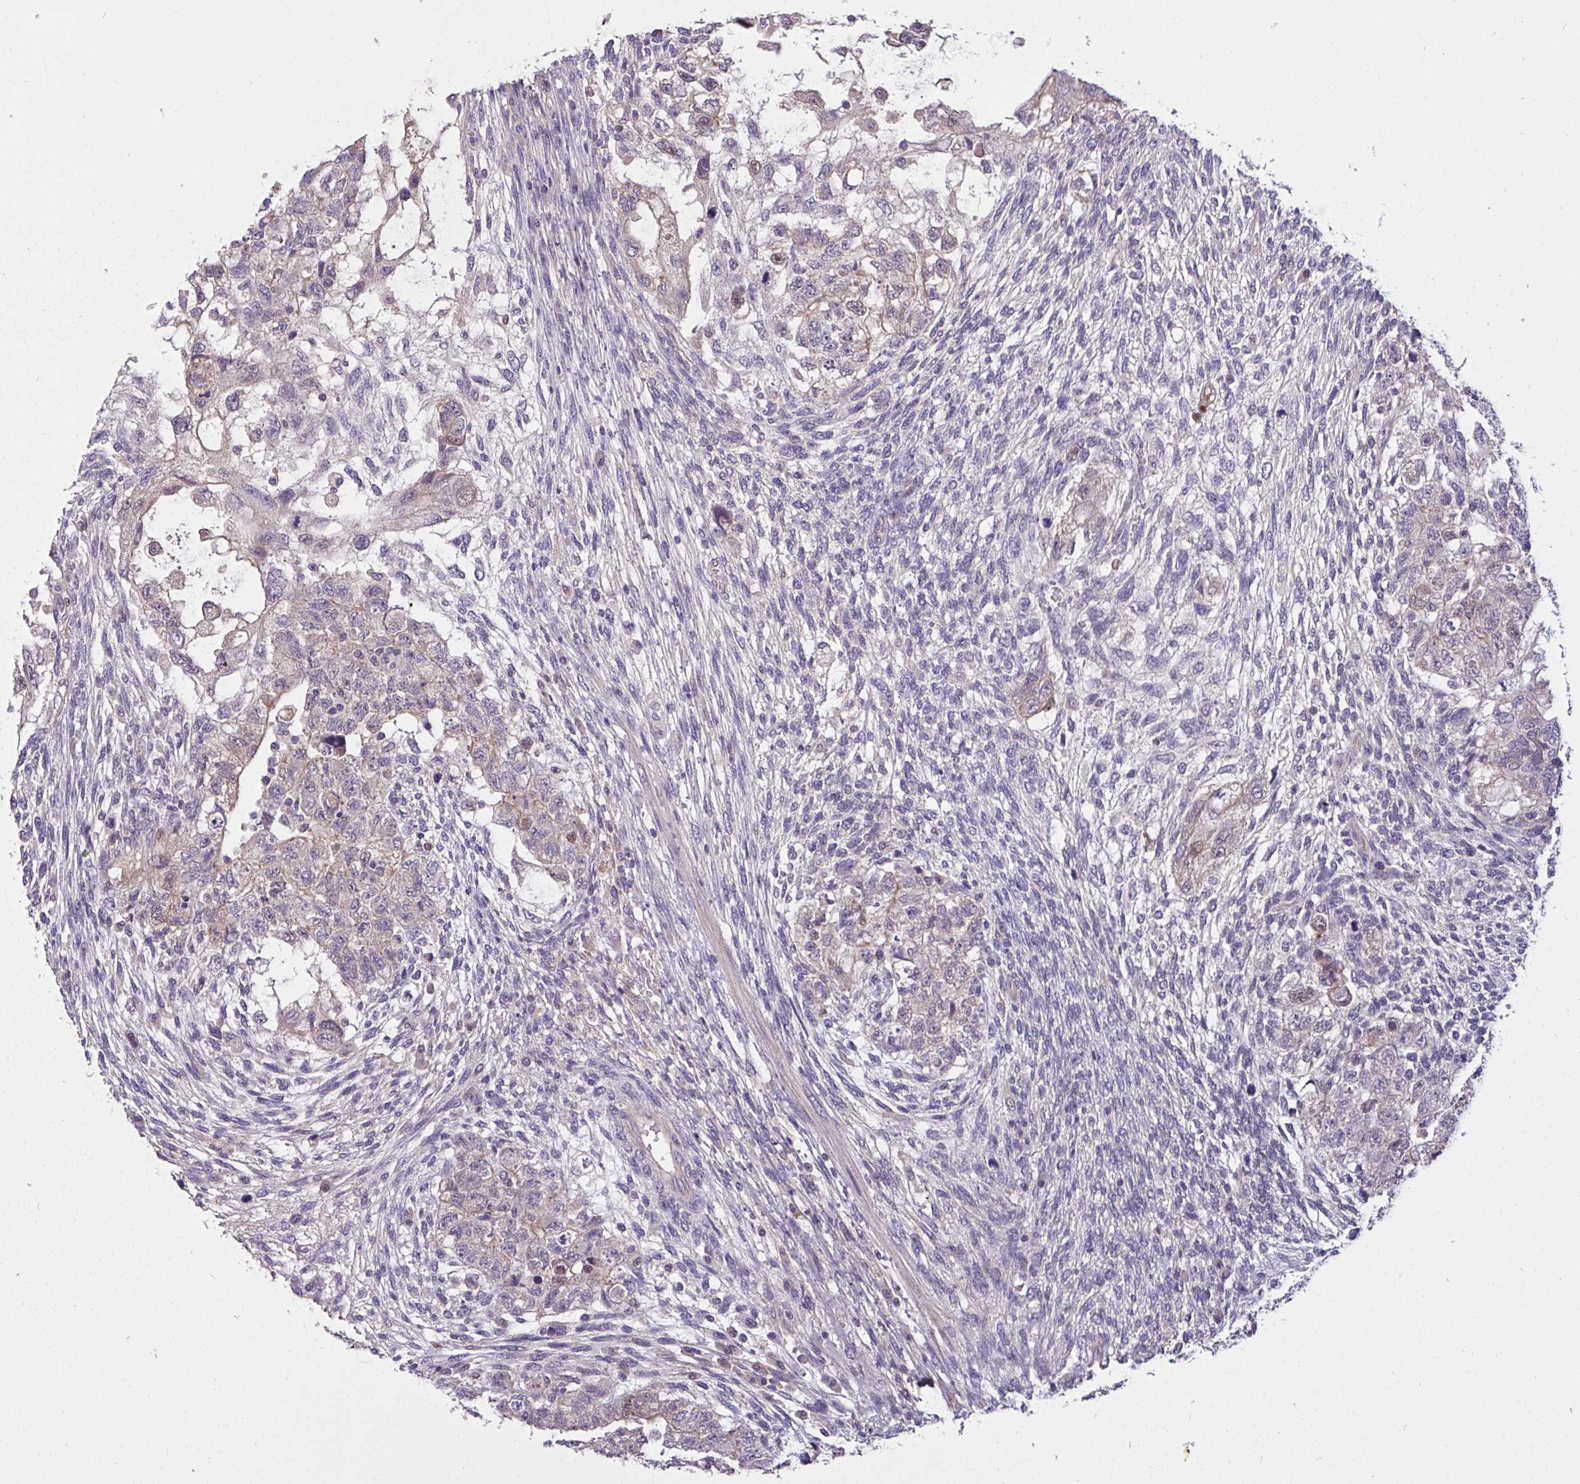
{"staining": {"intensity": "weak", "quantity": "25%-75%", "location": "cytoplasmic/membranous,nuclear"}, "tissue": "testis cancer", "cell_type": "Tumor cells", "image_type": "cancer", "snomed": [{"axis": "morphology", "description": "Normal tissue, NOS"}, {"axis": "morphology", "description": "Carcinoma, Embryonal, NOS"}, {"axis": "topography", "description": "Testis"}], "caption": "This image shows IHC staining of testis cancer, with low weak cytoplasmic/membranous and nuclear staining in approximately 25%-75% of tumor cells.", "gene": "C19orf54", "patient": {"sex": "male", "age": 36}}